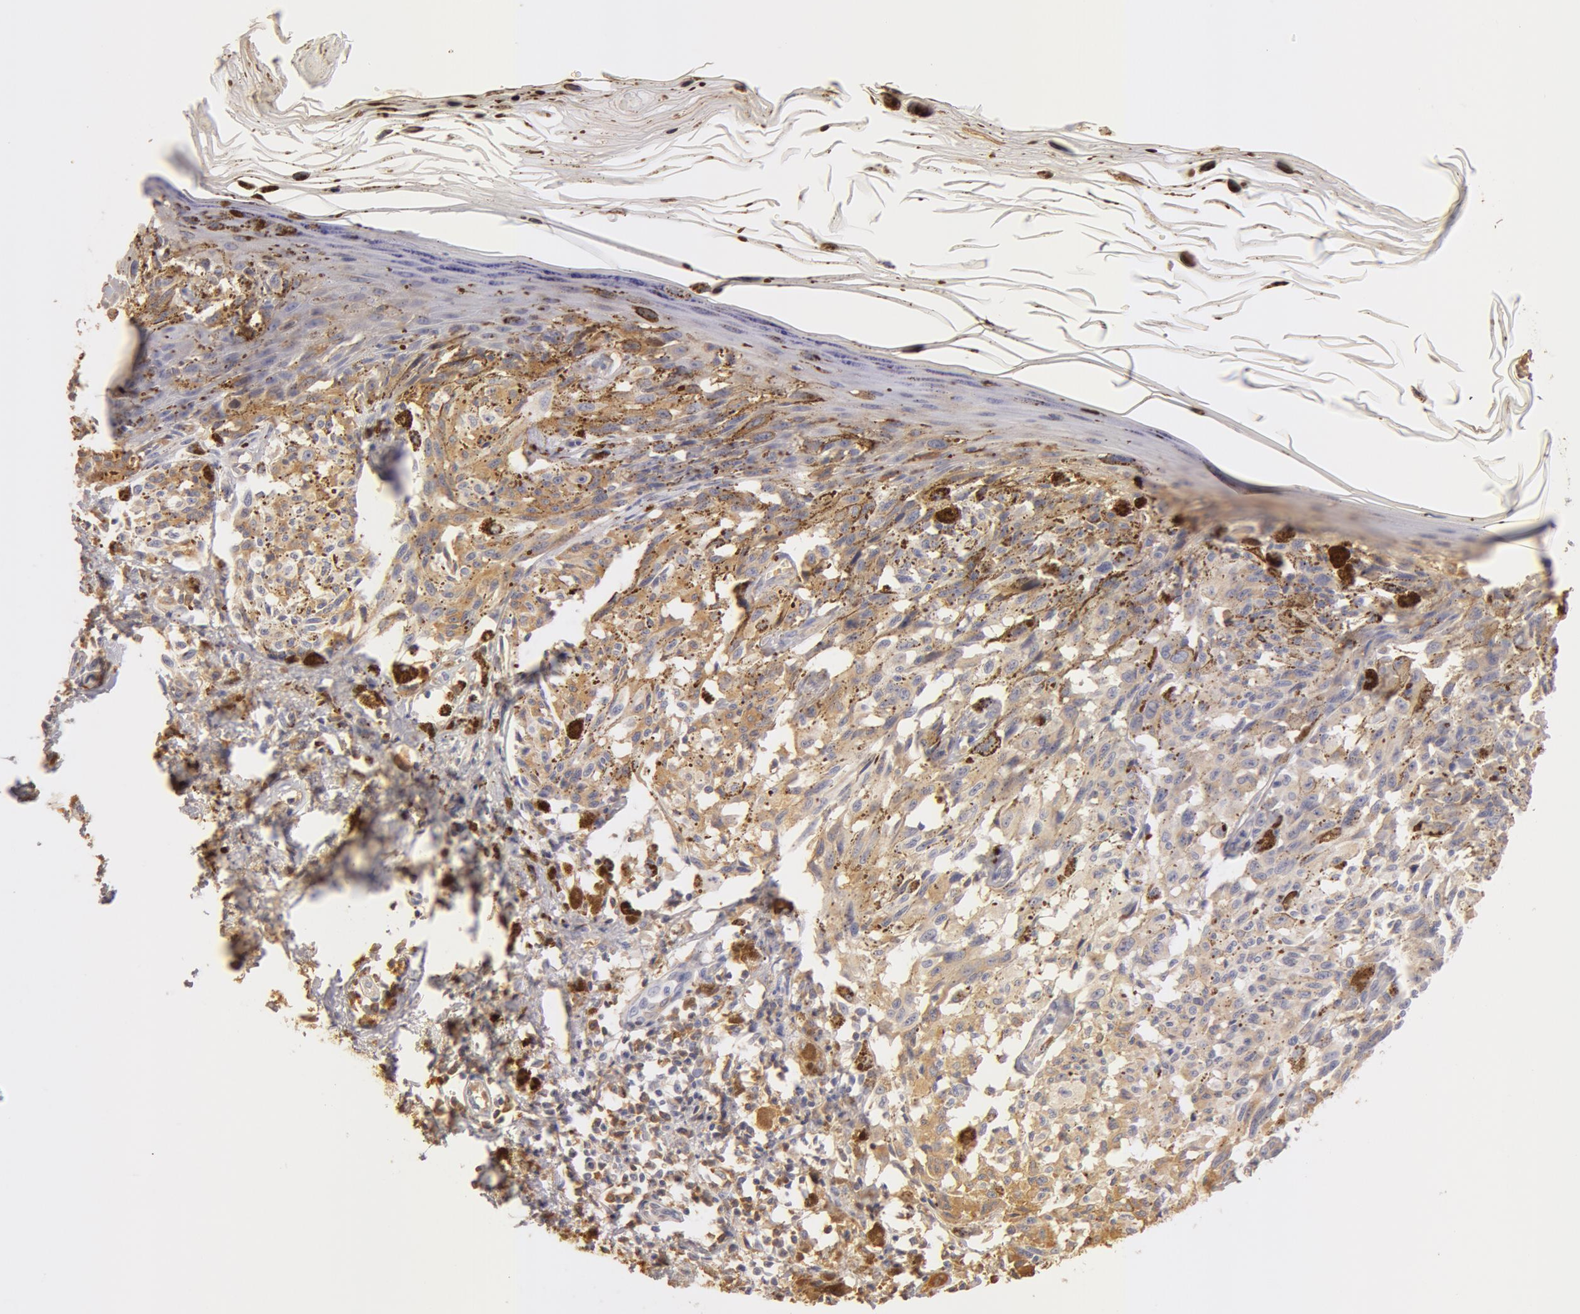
{"staining": {"intensity": "weak", "quantity": ">75%", "location": "cytoplasmic/membranous"}, "tissue": "melanoma", "cell_type": "Tumor cells", "image_type": "cancer", "snomed": [{"axis": "morphology", "description": "Malignant melanoma, NOS"}, {"axis": "topography", "description": "Skin"}], "caption": "Melanoma stained with a protein marker exhibits weak staining in tumor cells.", "gene": "TF", "patient": {"sex": "female", "age": 72}}